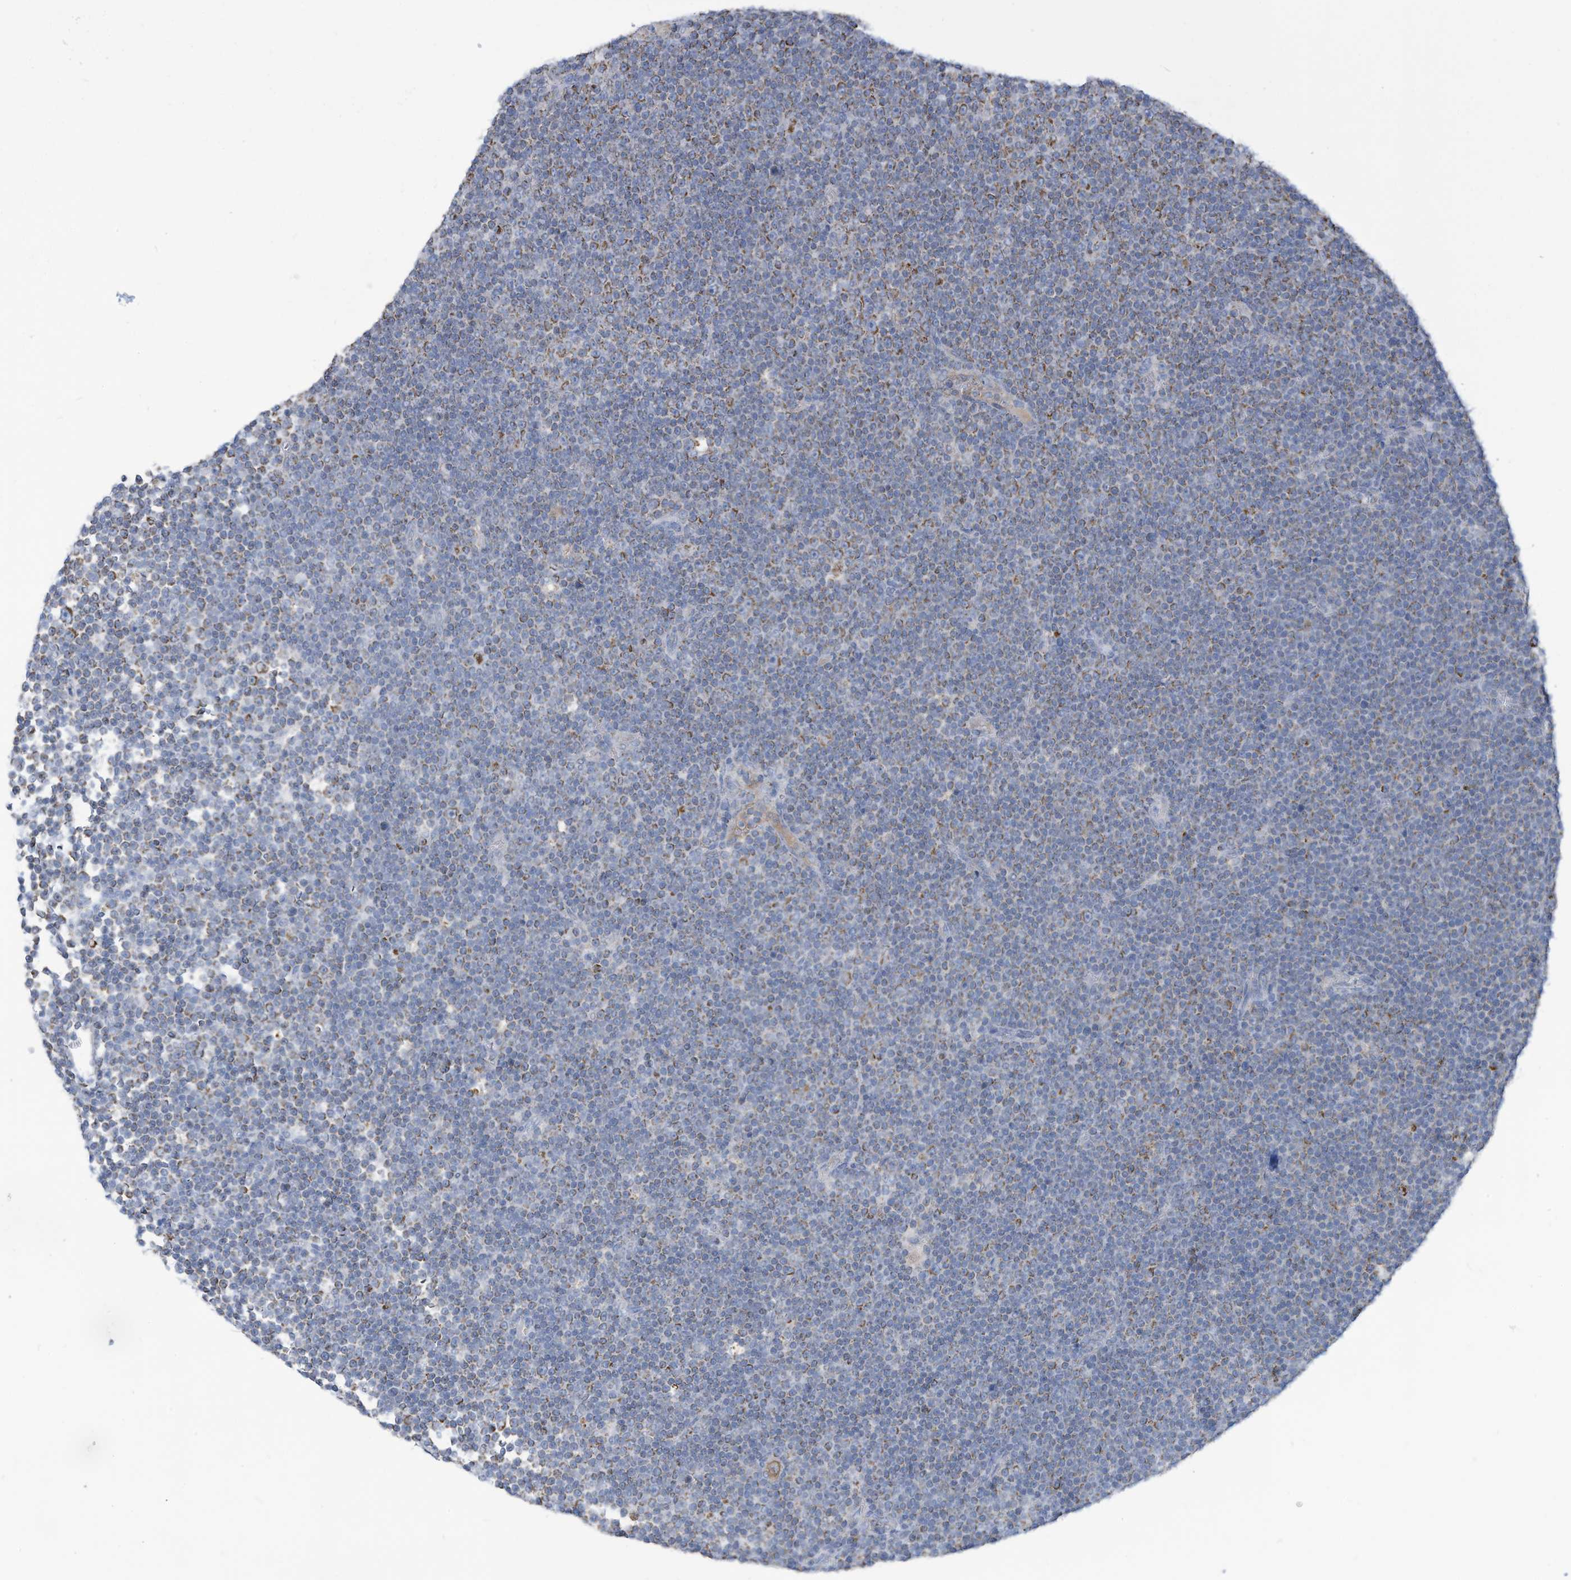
{"staining": {"intensity": "moderate", "quantity": "25%-75%", "location": "cytoplasmic/membranous"}, "tissue": "lymphoma", "cell_type": "Tumor cells", "image_type": "cancer", "snomed": [{"axis": "morphology", "description": "Malignant lymphoma, non-Hodgkin's type, Low grade"}, {"axis": "topography", "description": "Lymph node"}], "caption": "A brown stain highlights moderate cytoplasmic/membranous expression of a protein in lymphoma tumor cells.", "gene": "NLN", "patient": {"sex": "female", "age": 67}}